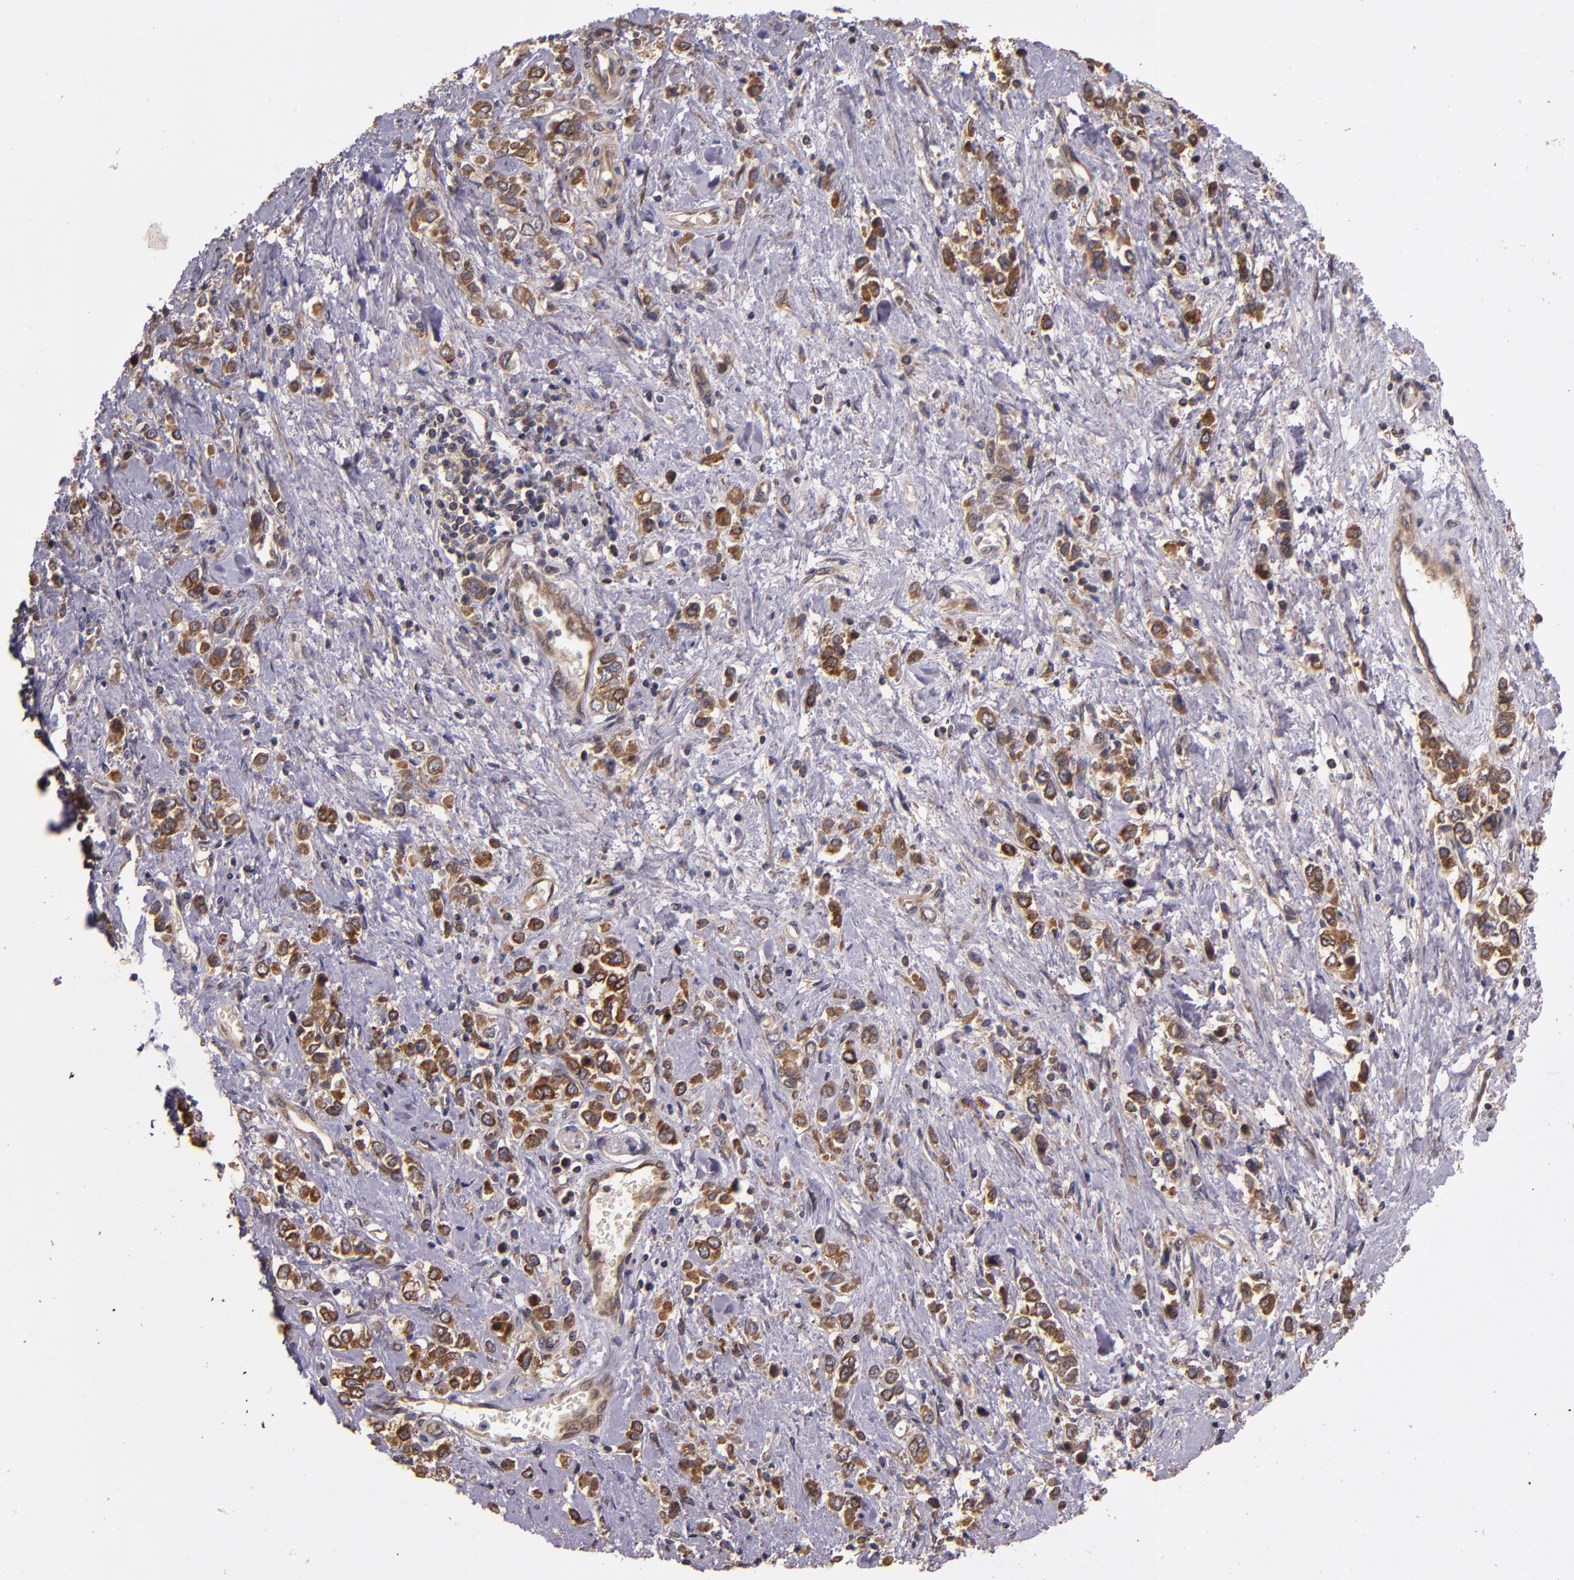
{"staining": {"intensity": "moderate", "quantity": ">75%", "location": "cytoplasmic/membranous"}, "tissue": "stomach cancer", "cell_type": "Tumor cells", "image_type": "cancer", "snomed": [{"axis": "morphology", "description": "Adenocarcinoma, NOS"}, {"axis": "topography", "description": "Stomach, upper"}], "caption": "Immunohistochemical staining of human stomach cancer (adenocarcinoma) displays moderate cytoplasmic/membranous protein staining in approximately >75% of tumor cells.", "gene": "PRAF2", "patient": {"sex": "male", "age": 76}}